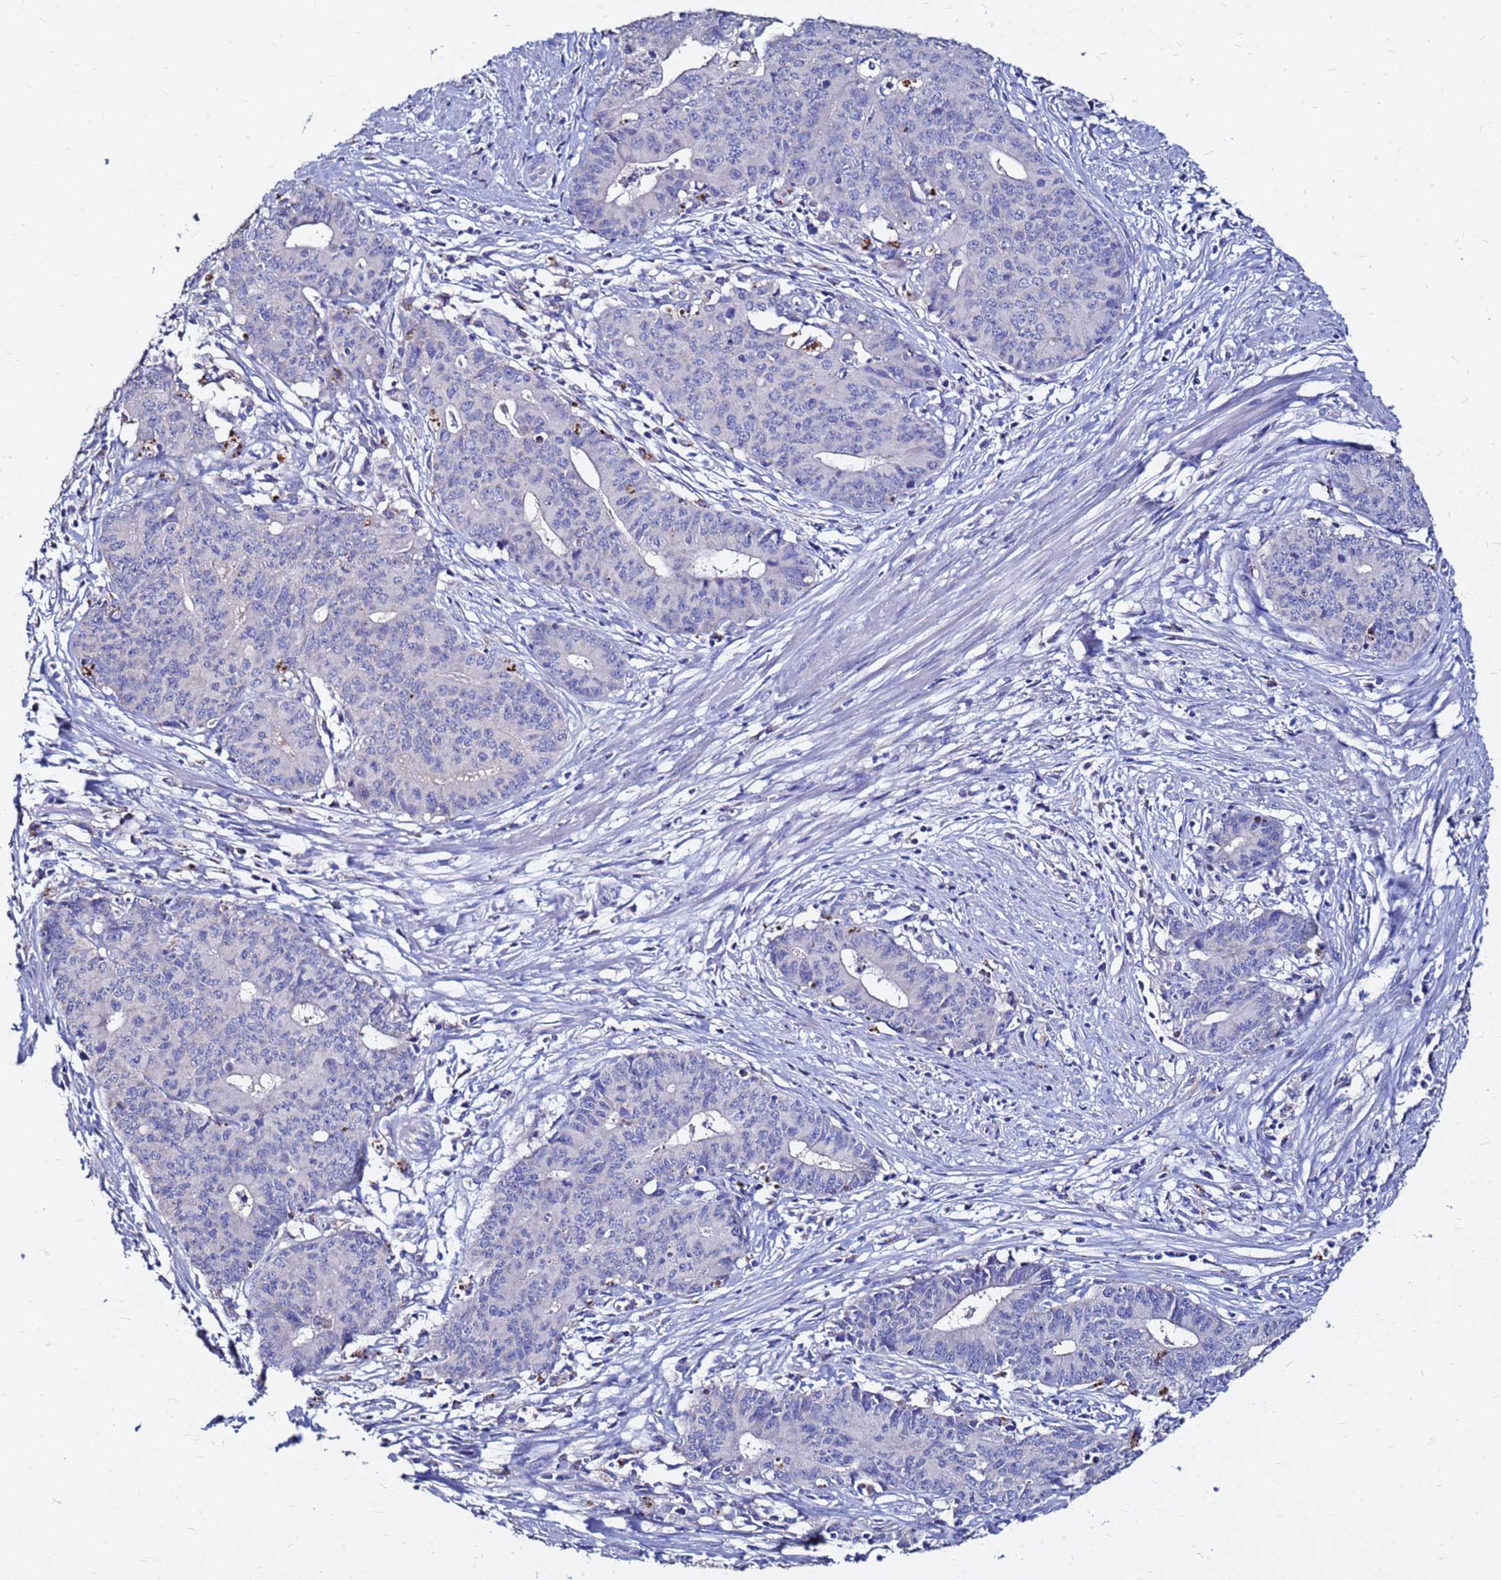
{"staining": {"intensity": "negative", "quantity": "none", "location": "none"}, "tissue": "endometrial cancer", "cell_type": "Tumor cells", "image_type": "cancer", "snomed": [{"axis": "morphology", "description": "Adenocarcinoma, NOS"}, {"axis": "topography", "description": "Endometrium"}], "caption": "DAB immunohistochemical staining of endometrial cancer exhibits no significant positivity in tumor cells.", "gene": "FAM183A", "patient": {"sex": "female", "age": 59}}